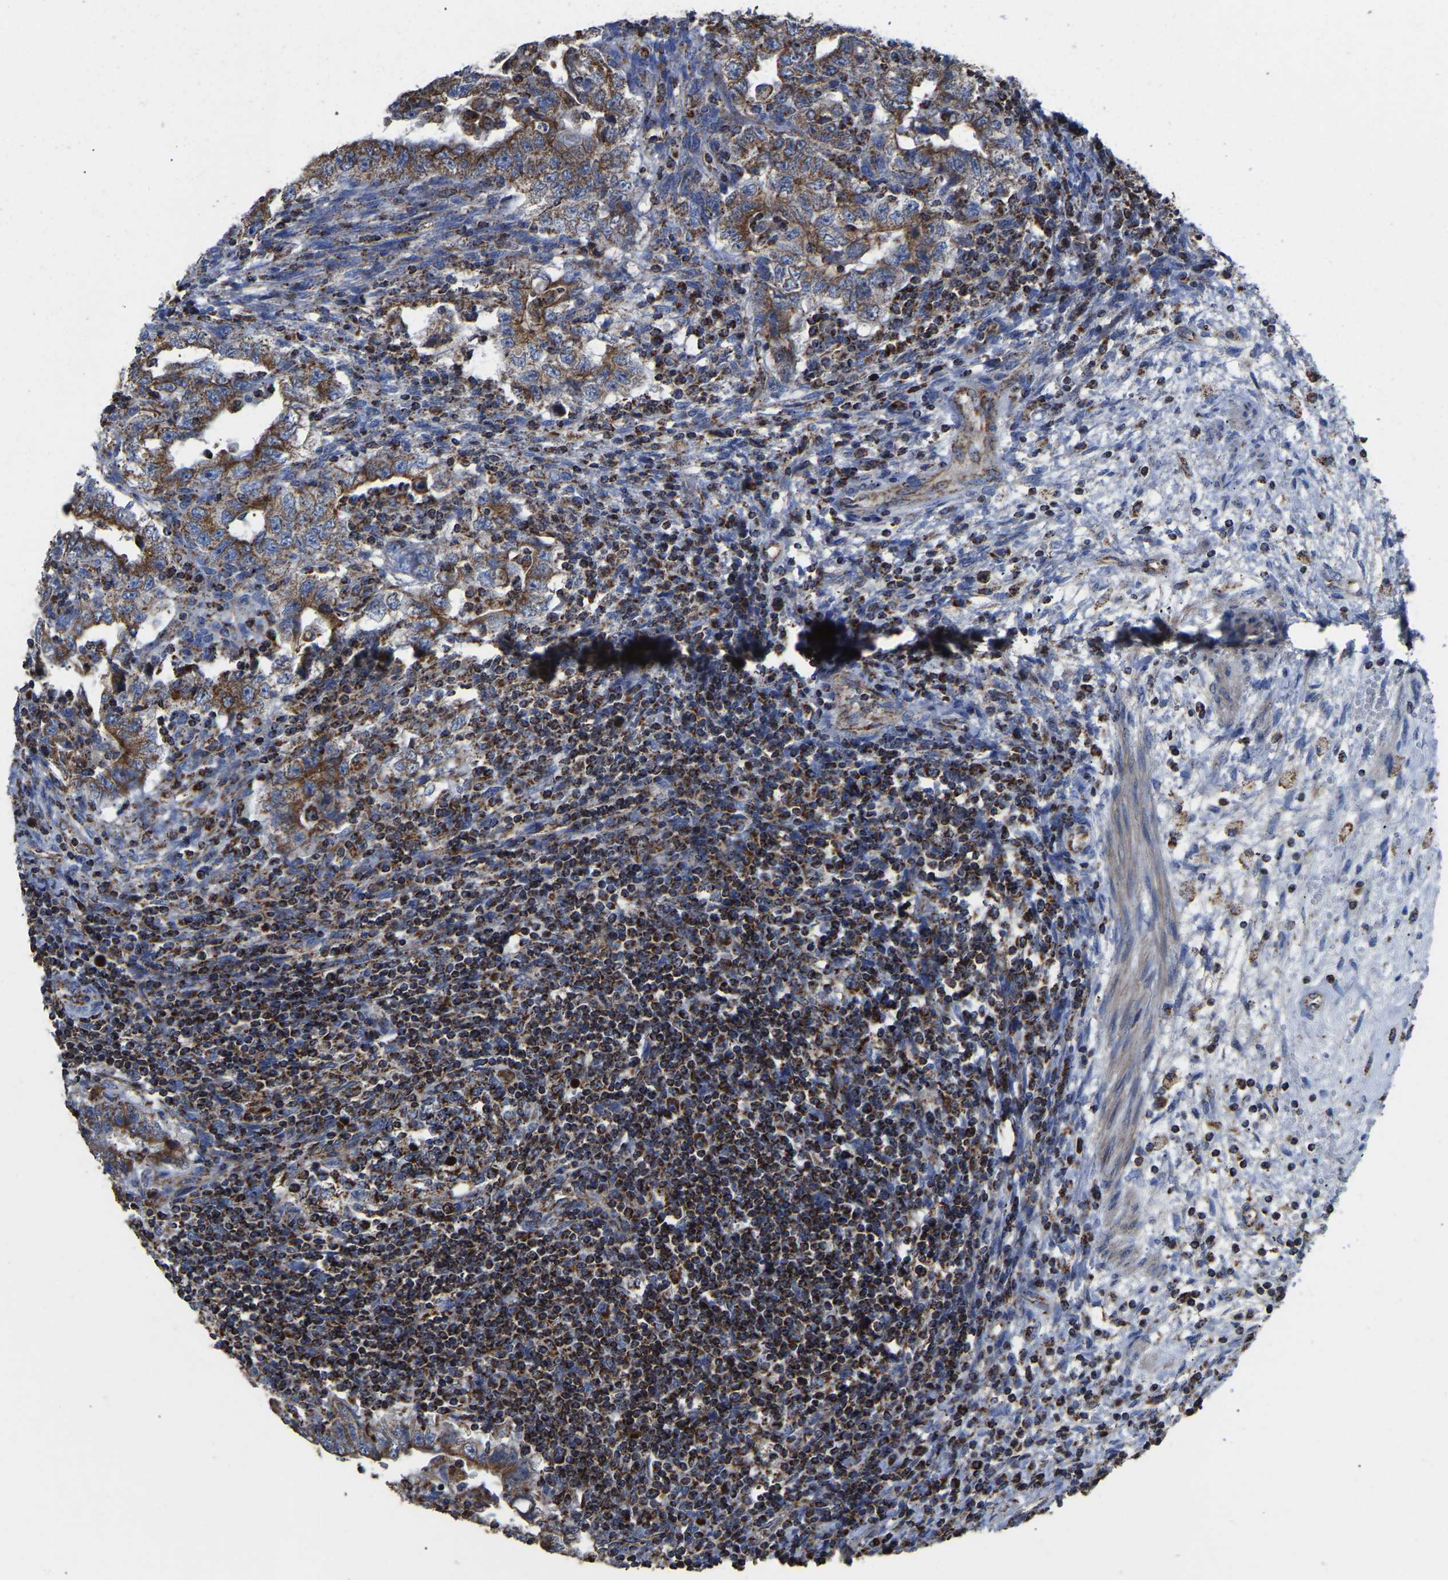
{"staining": {"intensity": "moderate", "quantity": ">75%", "location": "cytoplasmic/membranous"}, "tissue": "testis cancer", "cell_type": "Tumor cells", "image_type": "cancer", "snomed": [{"axis": "morphology", "description": "Carcinoma, Embryonal, NOS"}, {"axis": "topography", "description": "Testis"}], "caption": "Protein analysis of testis embryonal carcinoma tissue shows moderate cytoplasmic/membranous staining in about >75% of tumor cells.", "gene": "ETFA", "patient": {"sex": "male", "age": 26}}